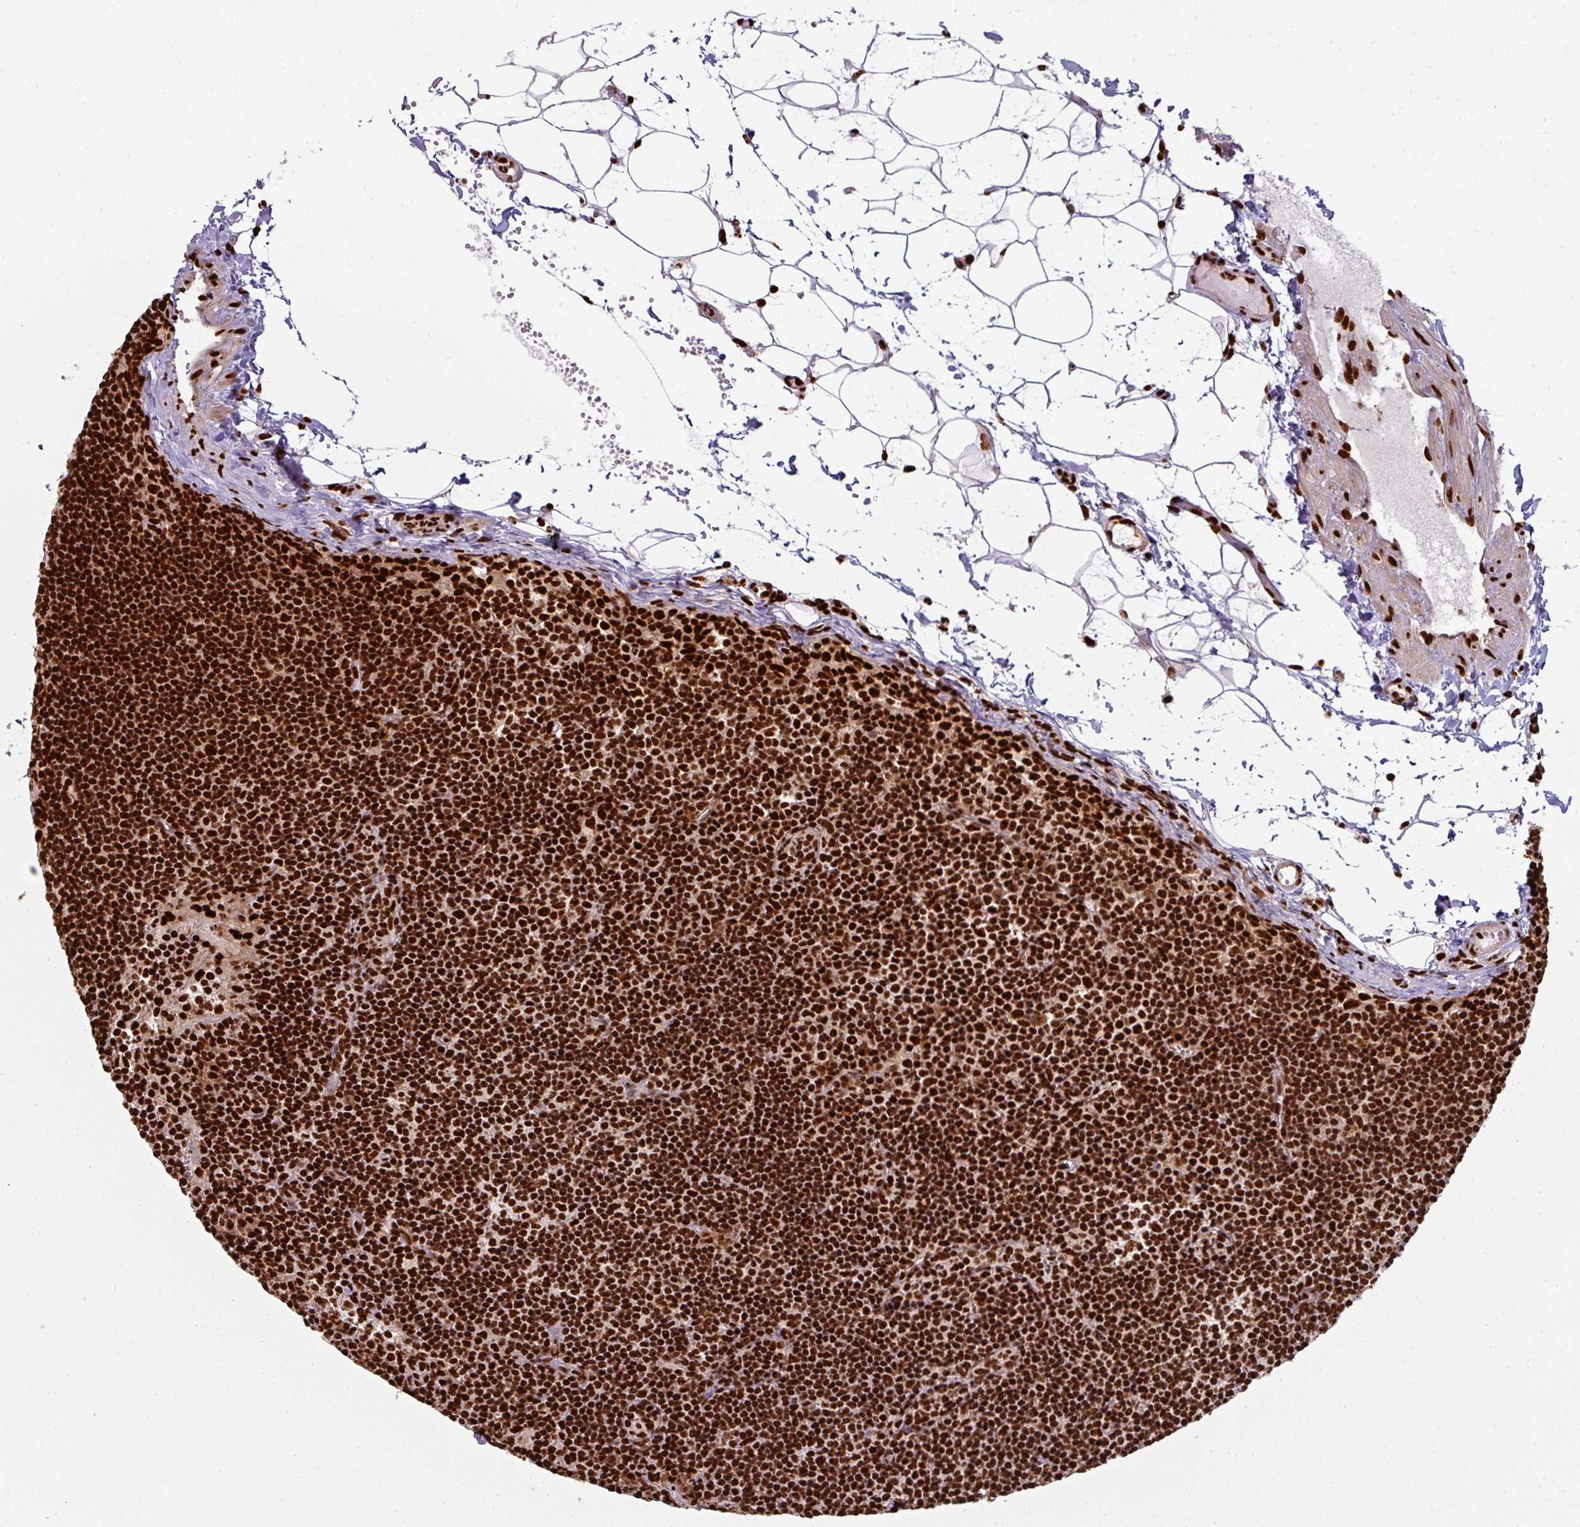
{"staining": {"intensity": "strong", "quantity": ">75%", "location": "nuclear"}, "tissue": "lymph node", "cell_type": "Germinal center cells", "image_type": "normal", "snomed": [{"axis": "morphology", "description": "Normal tissue, NOS"}, {"axis": "topography", "description": "Lymph node"}], "caption": "High-magnification brightfield microscopy of normal lymph node stained with DAB (3,3'-diaminobenzidine) (brown) and counterstained with hematoxylin (blue). germinal center cells exhibit strong nuclear staining is appreciated in about>75% of cells. (DAB (3,3'-diaminobenzidine) IHC, brown staining for protein, blue staining for nuclei).", "gene": "SIK3", "patient": {"sex": "female", "age": 29}}